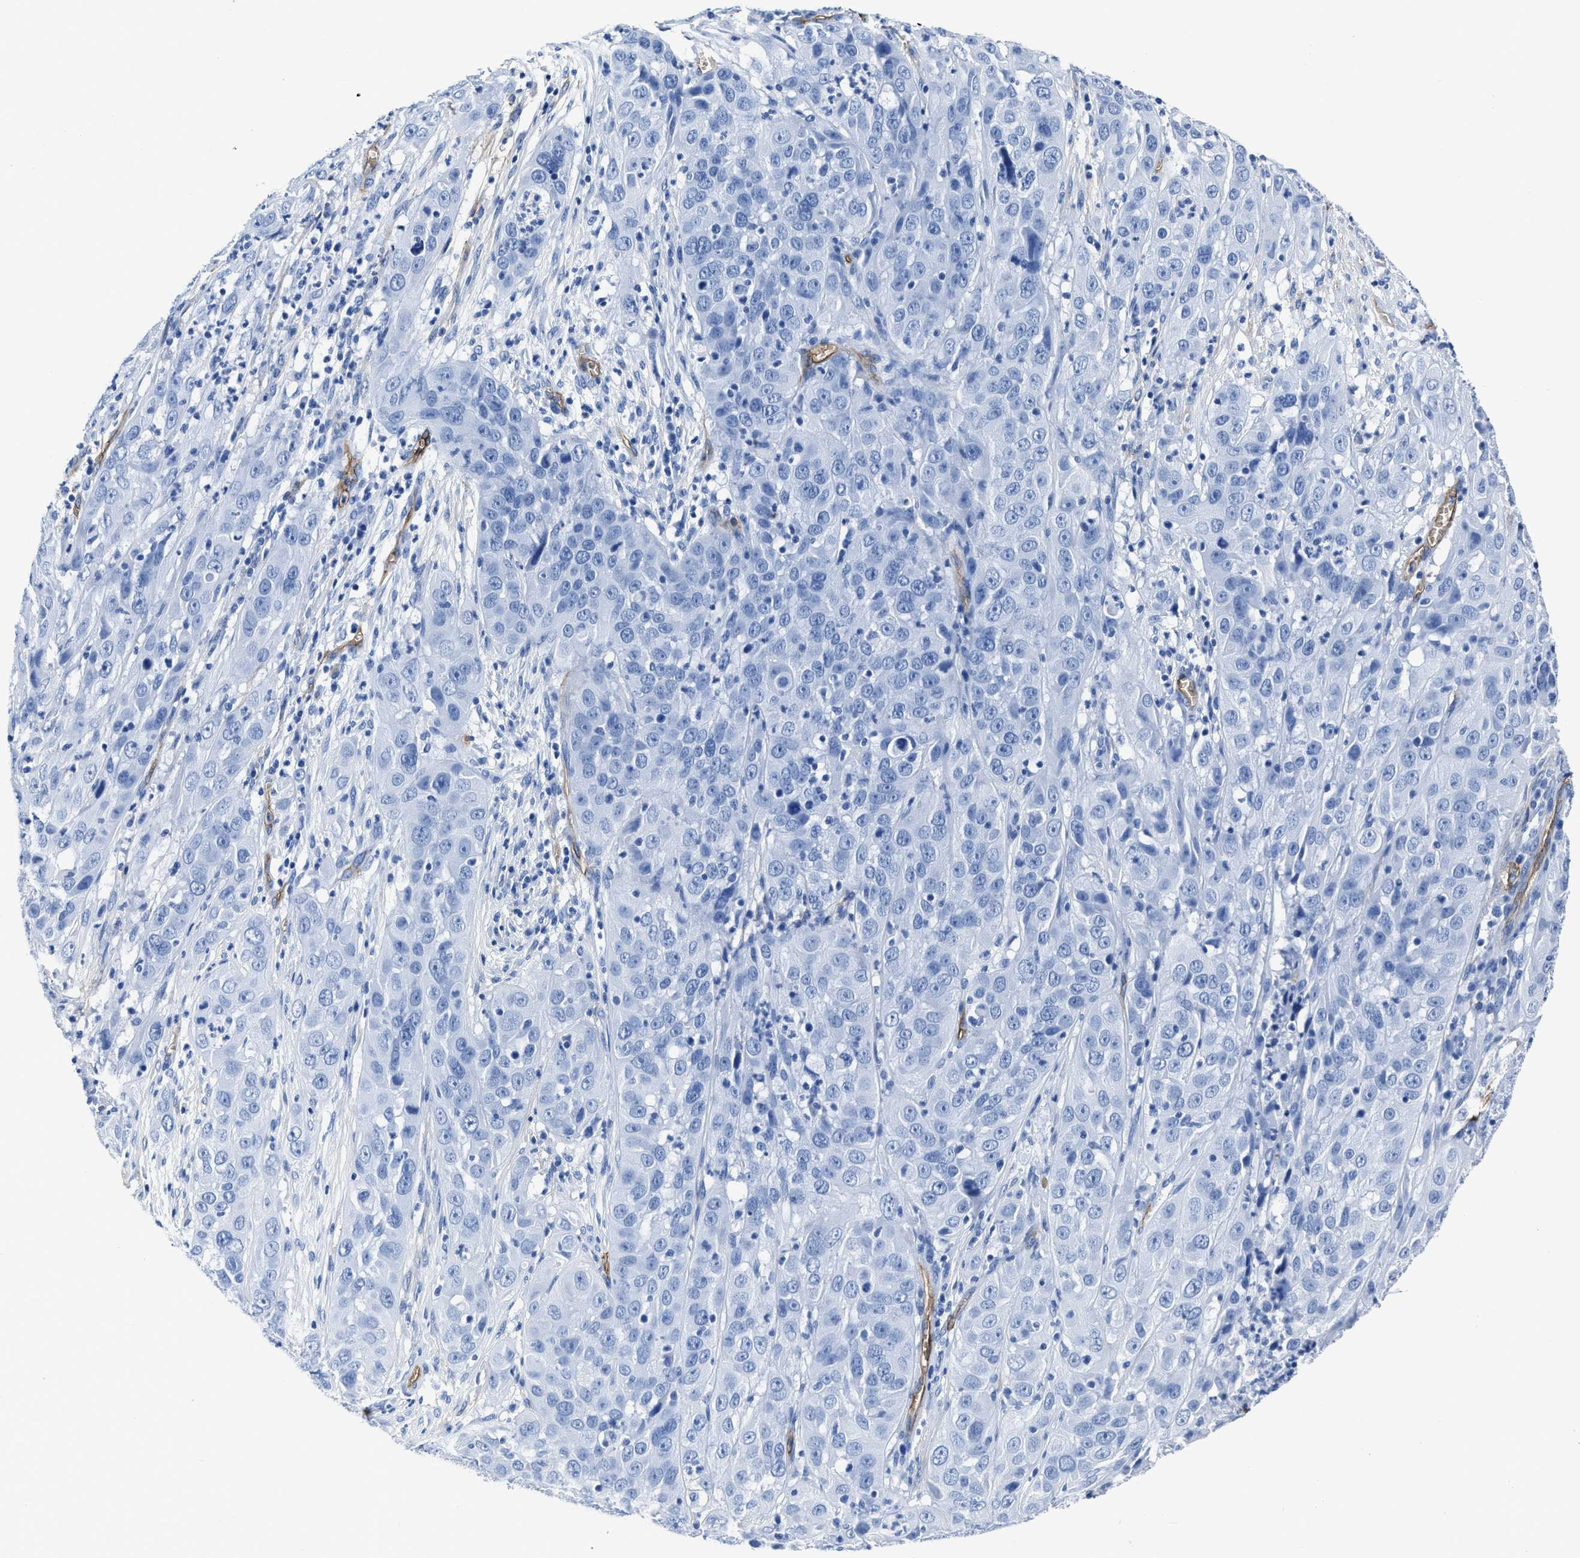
{"staining": {"intensity": "negative", "quantity": "none", "location": "none"}, "tissue": "cervical cancer", "cell_type": "Tumor cells", "image_type": "cancer", "snomed": [{"axis": "morphology", "description": "Squamous cell carcinoma, NOS"}, {"axis": "topography", "description": "Cervix"}], "caption": "Photomicrograph shows no protein staining in tumor cells of cervical cancer (squamous cell carcinoma) tissue.", "gene": "AQP1", "patient": {"sex": "female", "age": 32}}